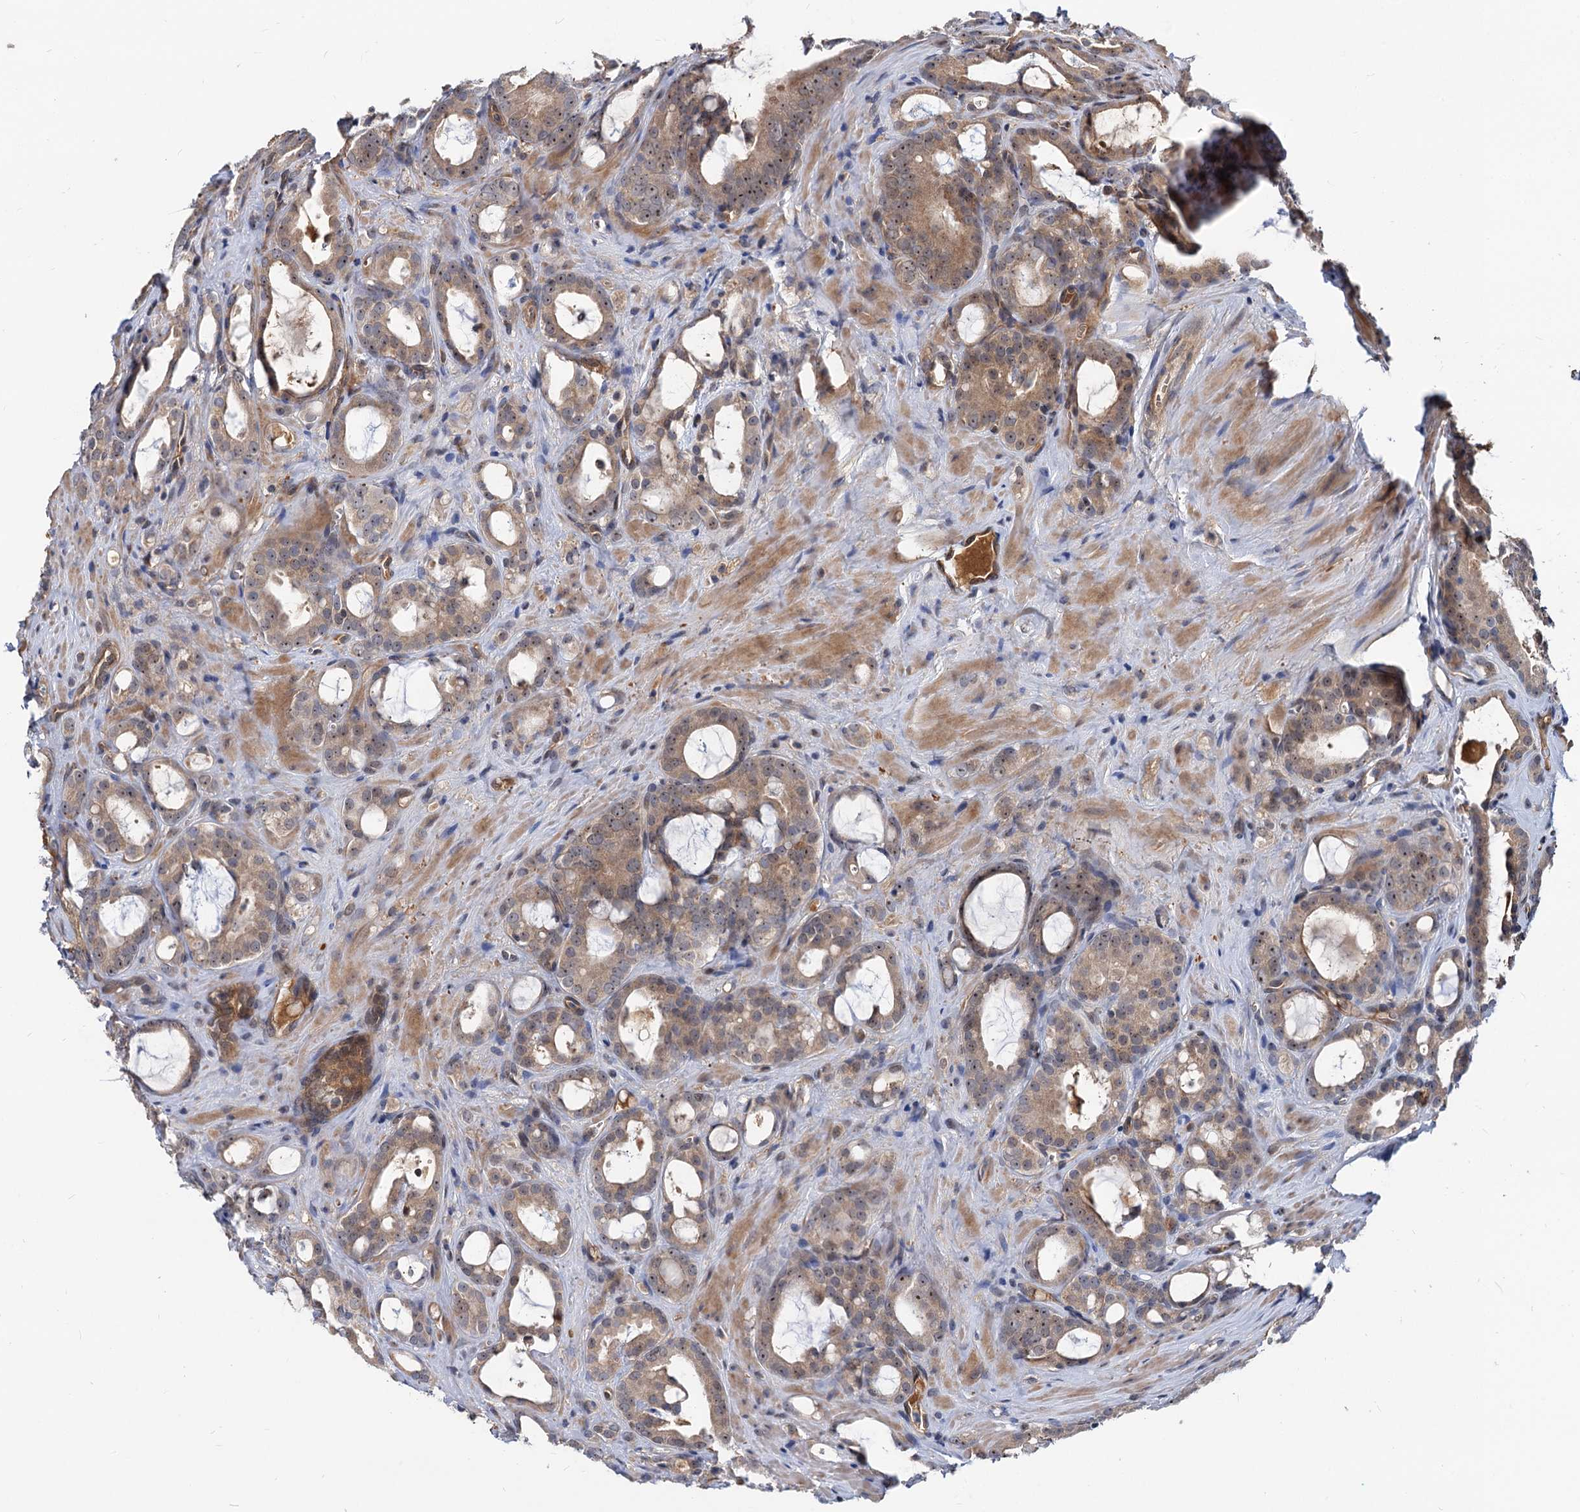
{"staining": {"intensity": "weak", "quantity": ">75%", "location": "cytoplasmic/membranous,nuclear"}, "tissue": "prostate cancer", "cell_type": "Tumor cells", "image_type": "cancer", "snomed": [{"axis": "morphology", "description": "Adenocarcinoma, High grade"}, {"axis": "topography", "description": "Prostate"}], "caption": "This image displays prostate cancer (high-grade adenocarcinoma) stained with immunohistochemistry to label a protein in brown. The cytoplasmic/membranous and nuclear of tumor cells show weak positivity for the protein. Nuclei are counter-stained blue.", "gene": "SNX15", "patient": {"sex": "male", "age": 72}}